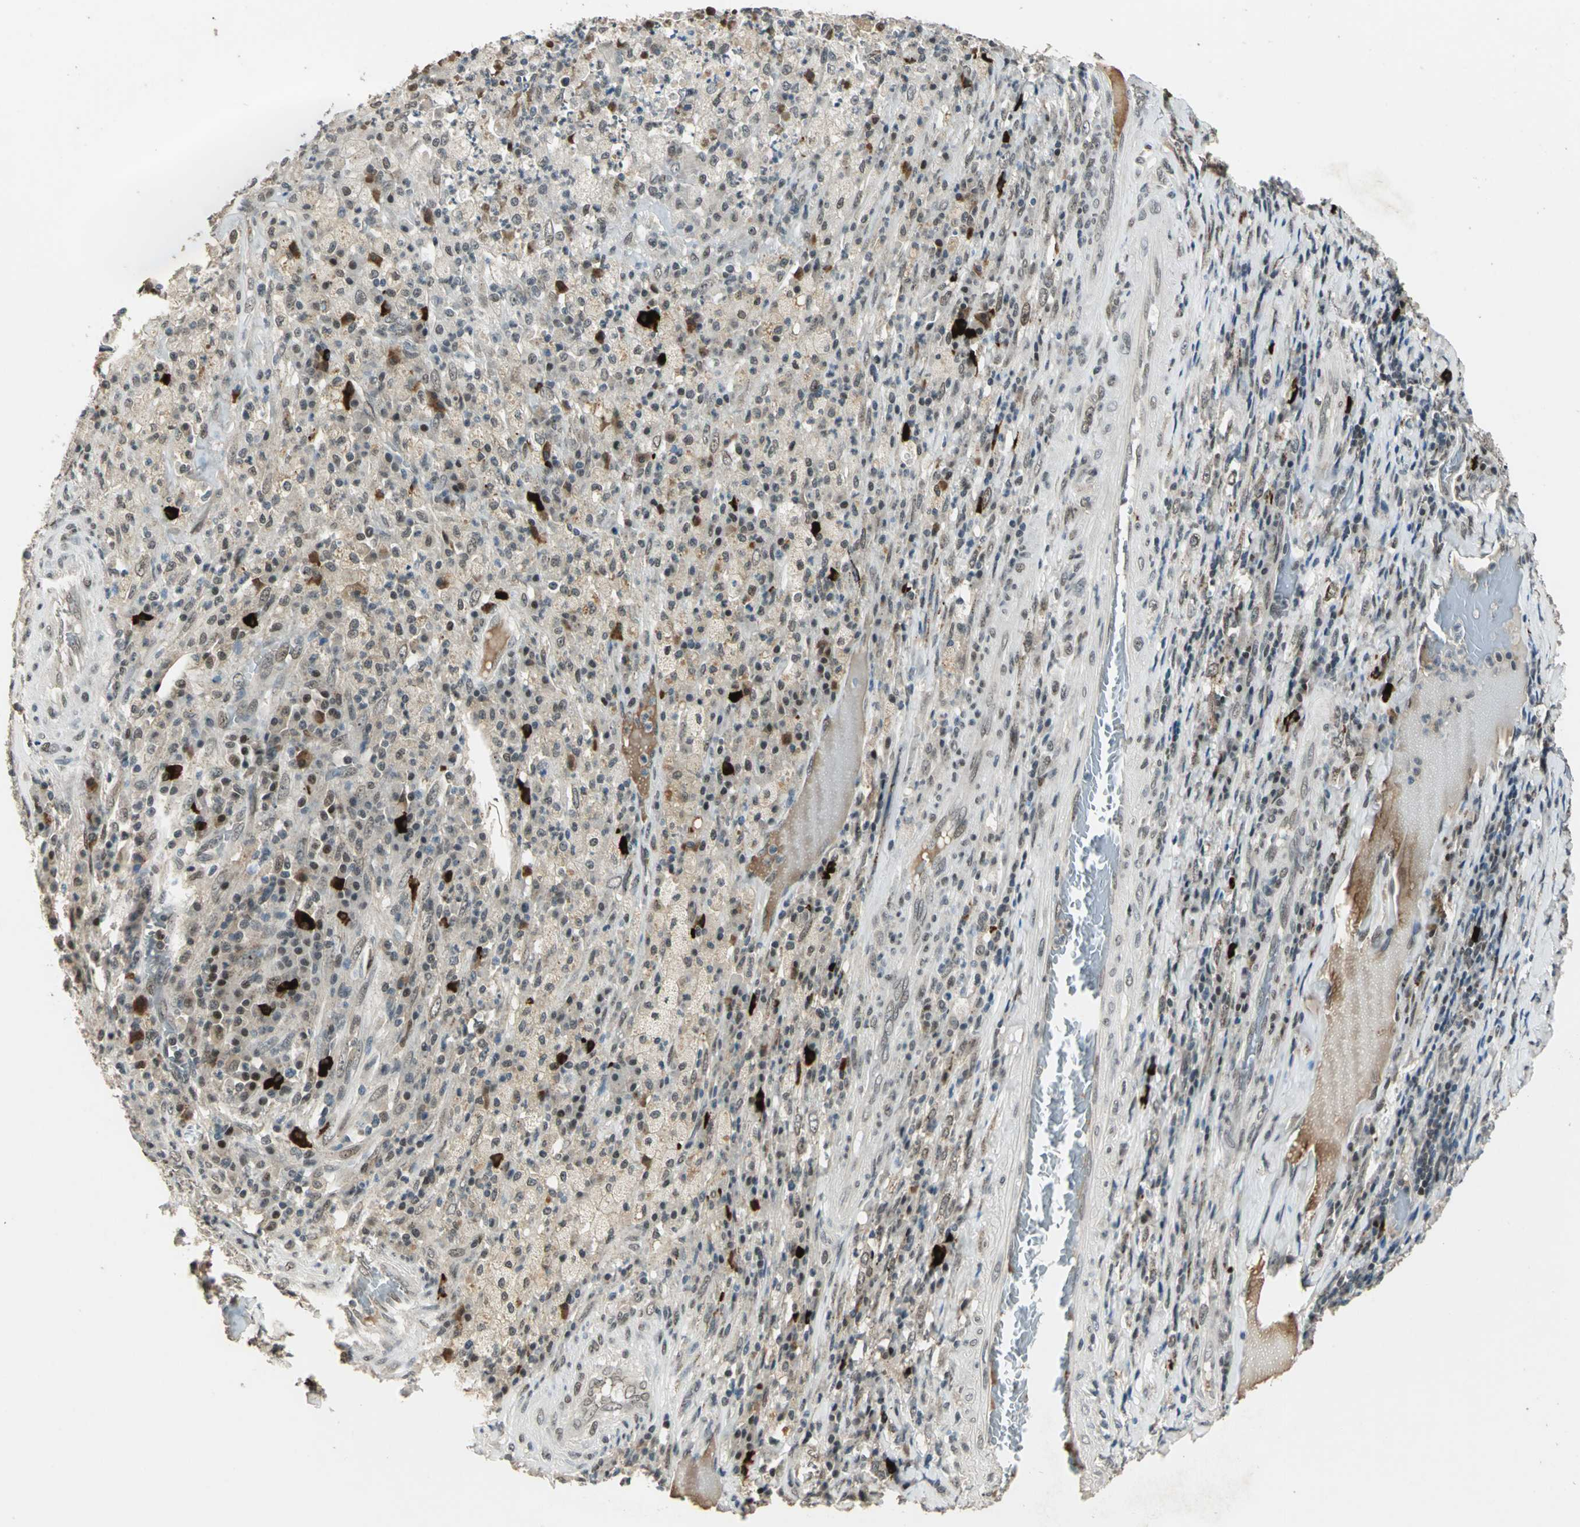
{"staining": {"intensity": "weak", "quantity": "25%-75%", "location": "cytoplasmic/membranous"}, "tissue": "testis cancer", "cell_type": "Tumor cells", "image_type": "cancer", "snomed": [{"axis": "morphology", "description": "Necrosis, NOS"}, {"axis": "morphology", "description": "Carcinoma, Embryonal, NOS"}, {"axis": "topography", "description": "Testis"}], "caption": "Immunohistochemical staining of human testis cancer (embryonal carcinoma) shows low levels of weak cytoplasmic/membranous staining in approximately 25%-75% of tumor cells.", "gene": "RAD17", "patient": {"sex": "male", "age": 19}}